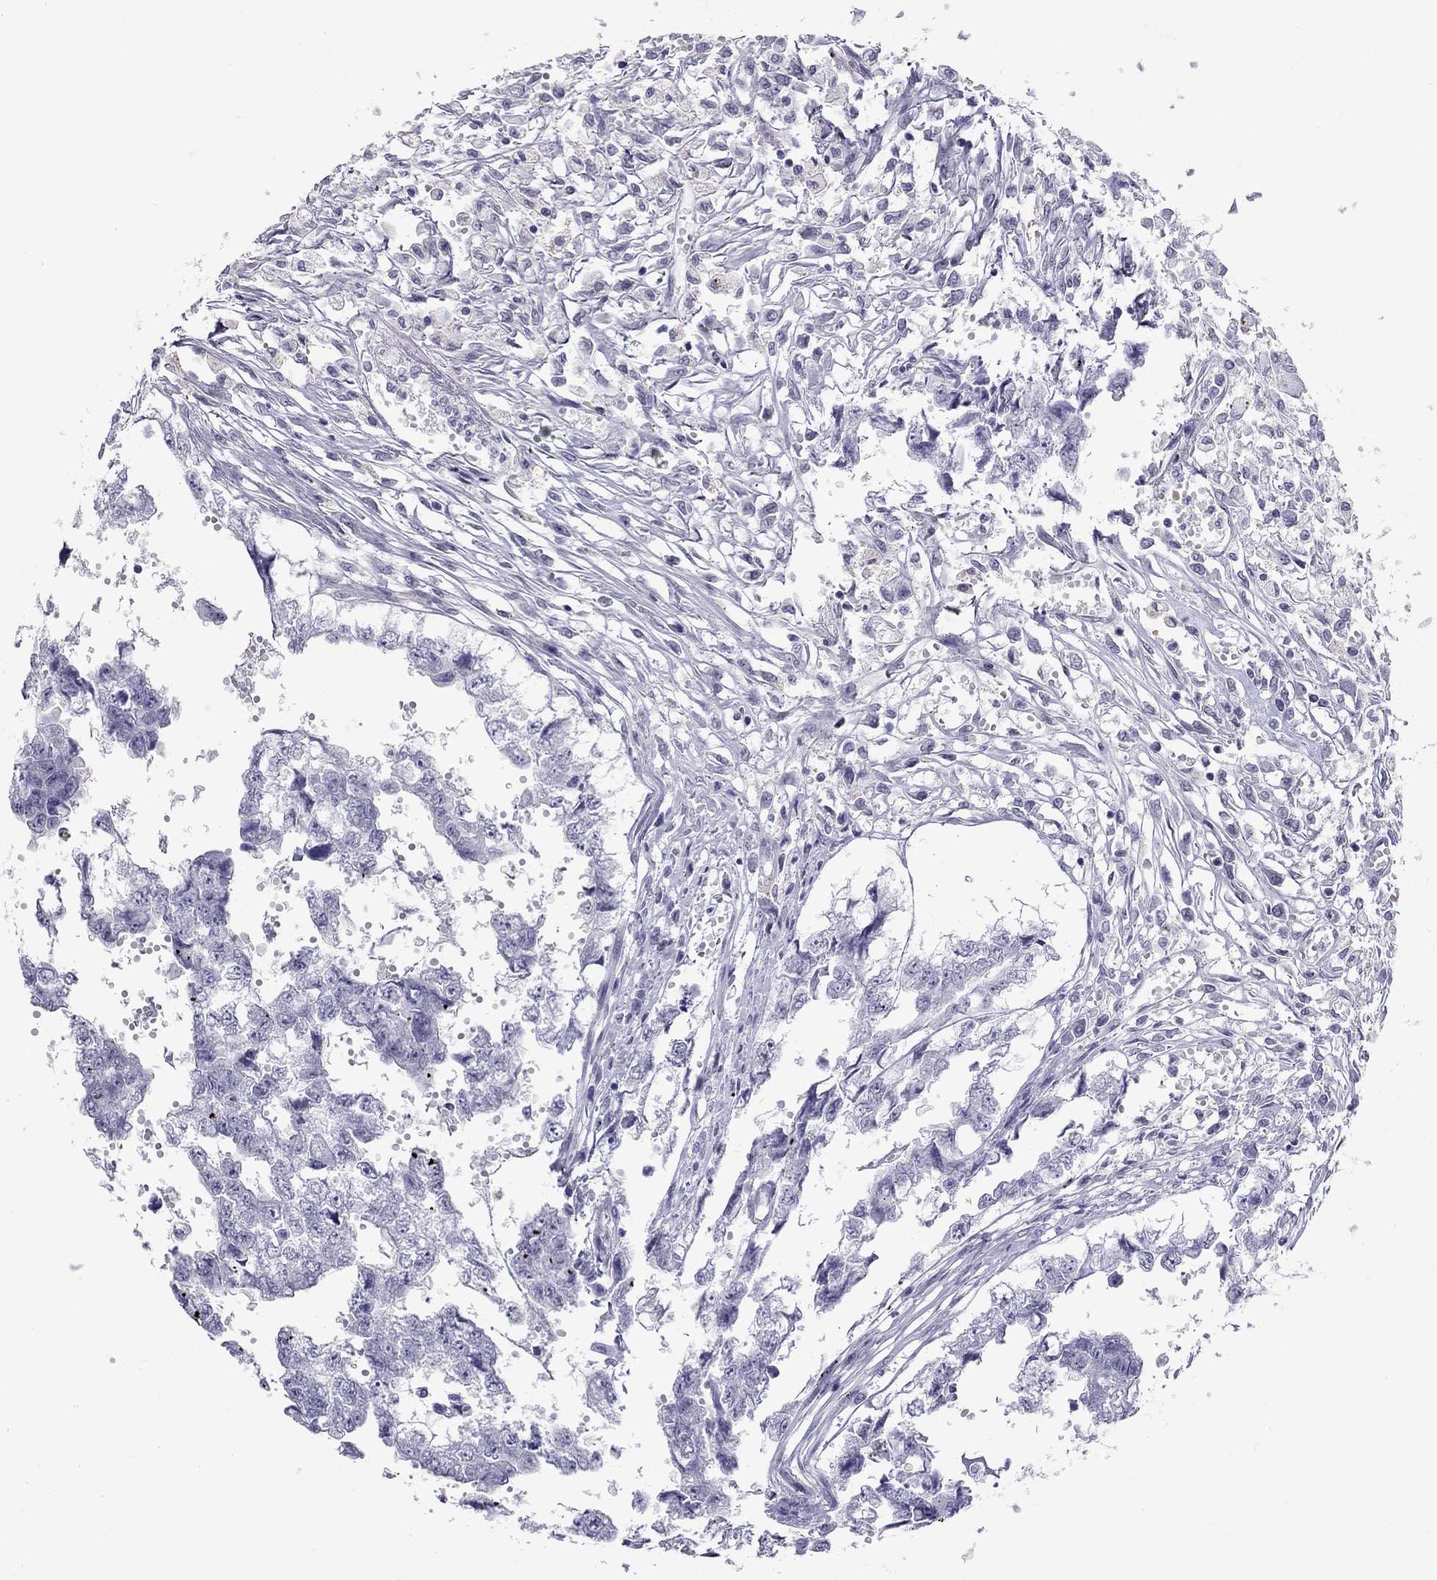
{"staining": {"intensity": "negative", "quantity": "none", "location": "none"}, "tissue": "testis cancer", "cell_type": "Tumor cells", "image_type": "cancer", "snomed": [{"axis": "morphology", "description": "Carcinoma, Embryonal, NOS"}, {"axis": "morphology", "description": "Teratoma, malignant, NOS"}, {"axis": "topography", "description": "Testis"}], "caption": "This is a micrograph of IHC staining of testis cancer, which shows no expression in tumor cells. (DAB immunohistochemistry (IHC) visualized using brightfield microscopy, high magnification).", "gene": "CHRNB3", "patient": {"sex": "male", "age": 44}}